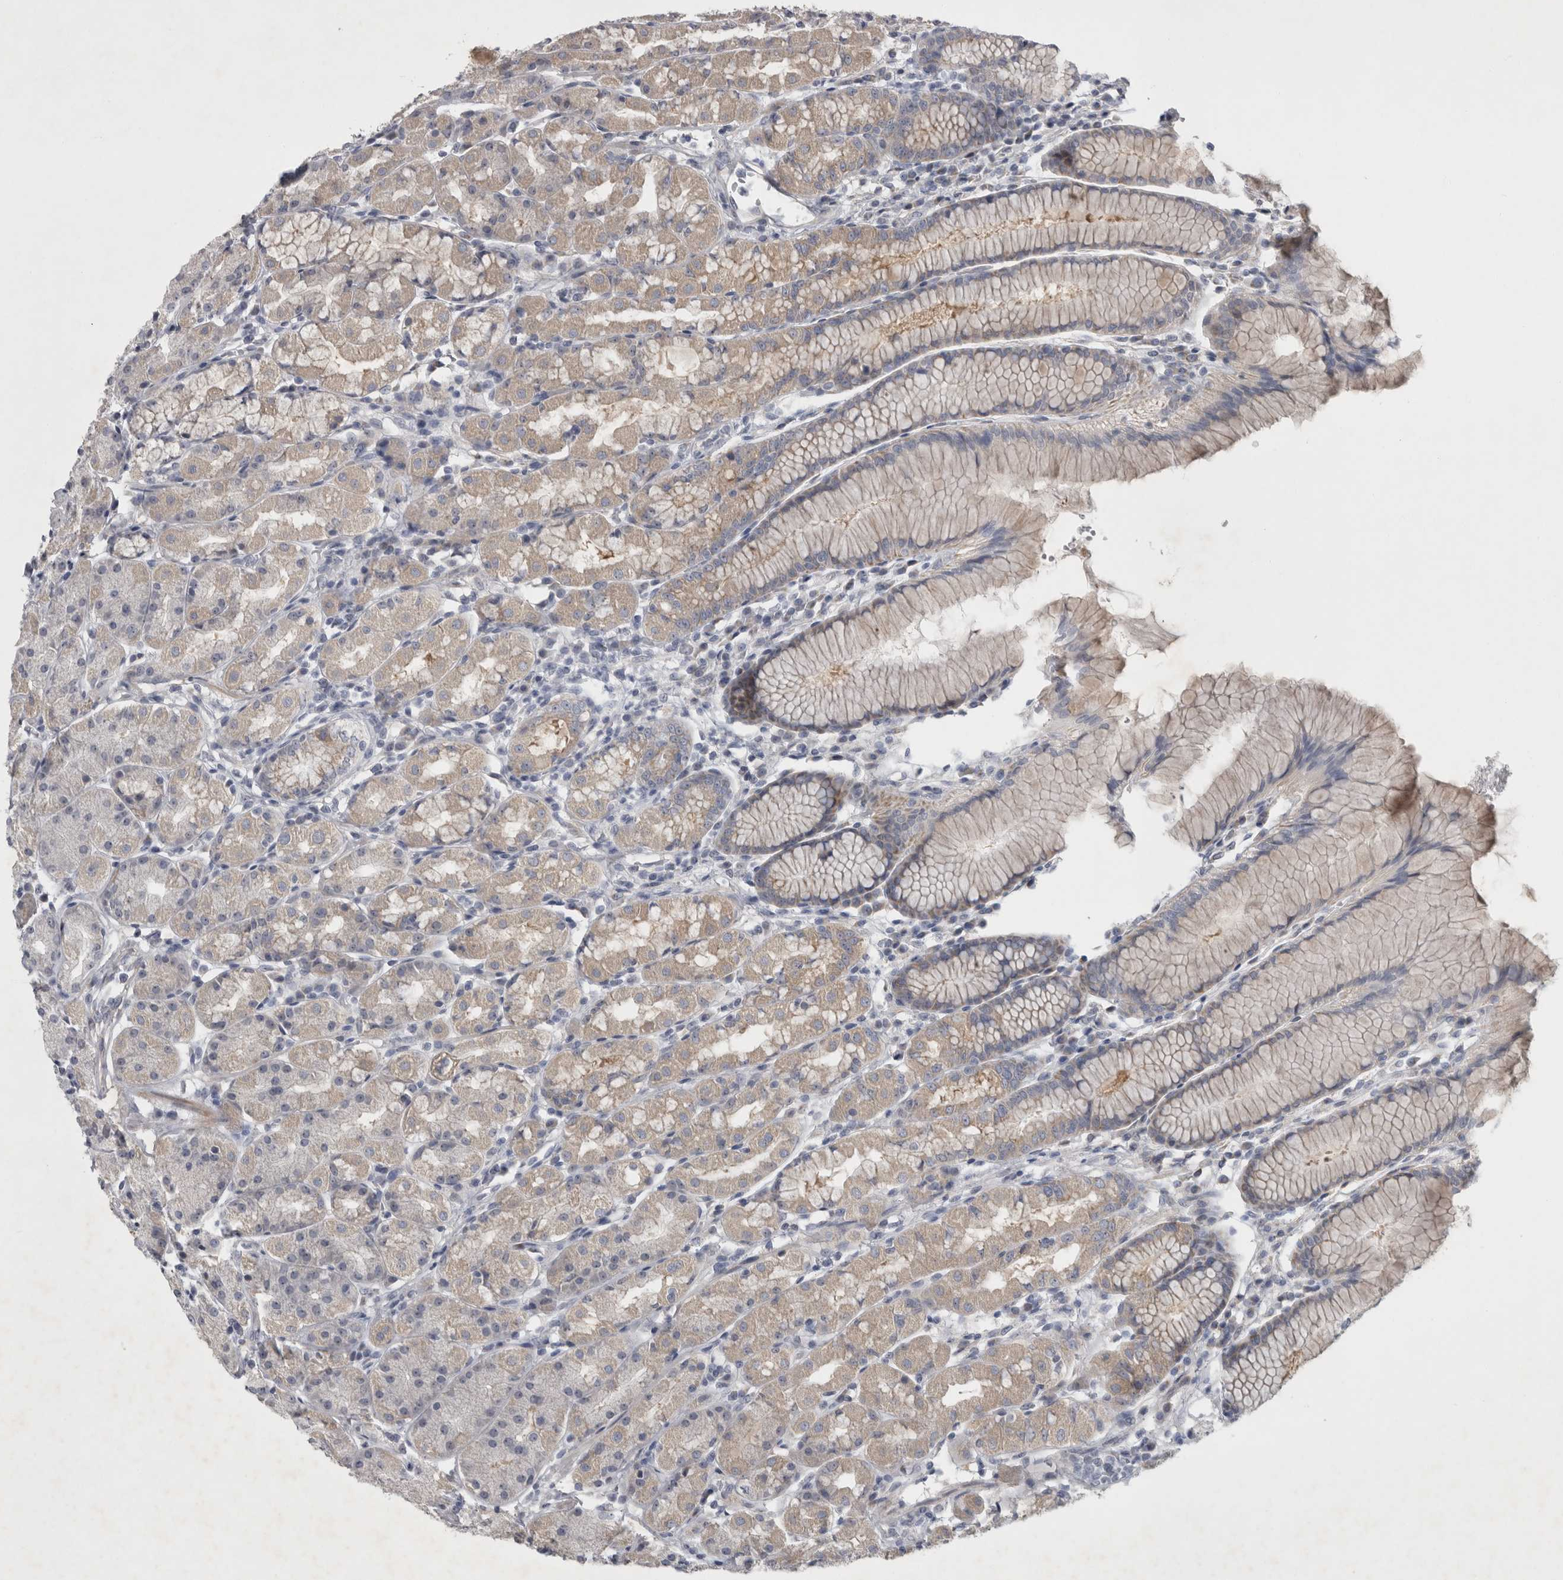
{"staining": {"intensity": "weak", "quantity": "25%-75%", "location": "cytoplasmic/membranous"}, "tissue": "stomach", "cell_type": "Glandular cells", "image_type": "normal", "snomed": [{"axis": "morphology", "description": "Normal tissue, NOS"}, {"axis": "topography", "description": "Stomach, lower"}], "caption": "Approximately 25%-75% of glandular cells in benign stomach reveal weak cytoplasmic/membranous protein expression as visualized by brown immunohistochemical staining.", "gene": "FXYD7", "patient": {"sex": "female", "age": 56}}